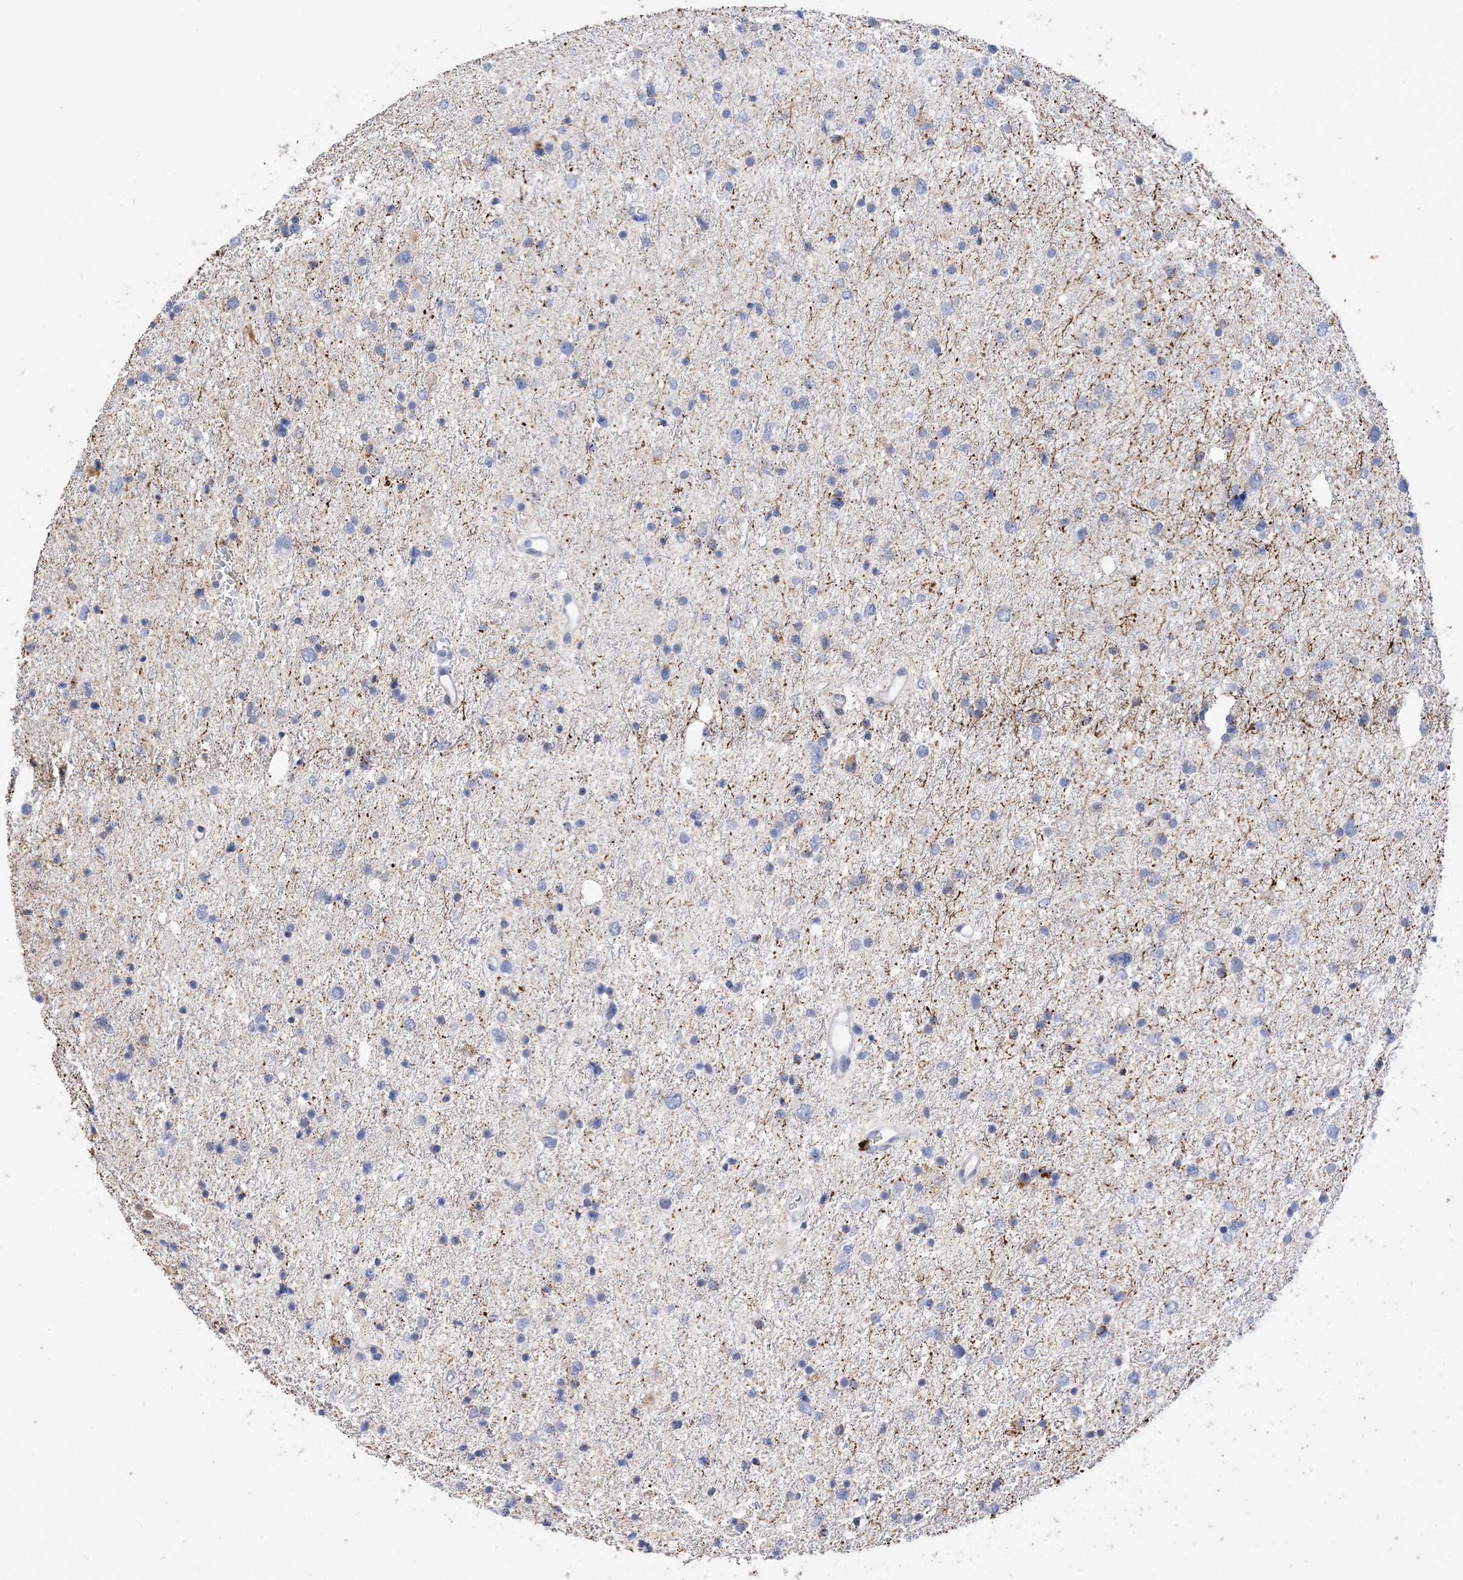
{"staining": {"intensity": "negative", "quantity": "none", "location": "none"}, "tissue": "glioma", "cell_type": "Tumor cells", "image_type": "cancer", "snomed": [{"axis": "morphology", "description": "Glioma, malignant, Low grade"}, {"axis": "topography", "description": "Brain"}], "caption": "High magnification brightfield microscopy of glioma stained with DAB (3,3'-diaminobenzidine) (brown) and counterstained with hematoxylin (blue): tumor cells show no significant expression.", "gene": "PLK4", "patient": {"sex": "female", "age": 37}}